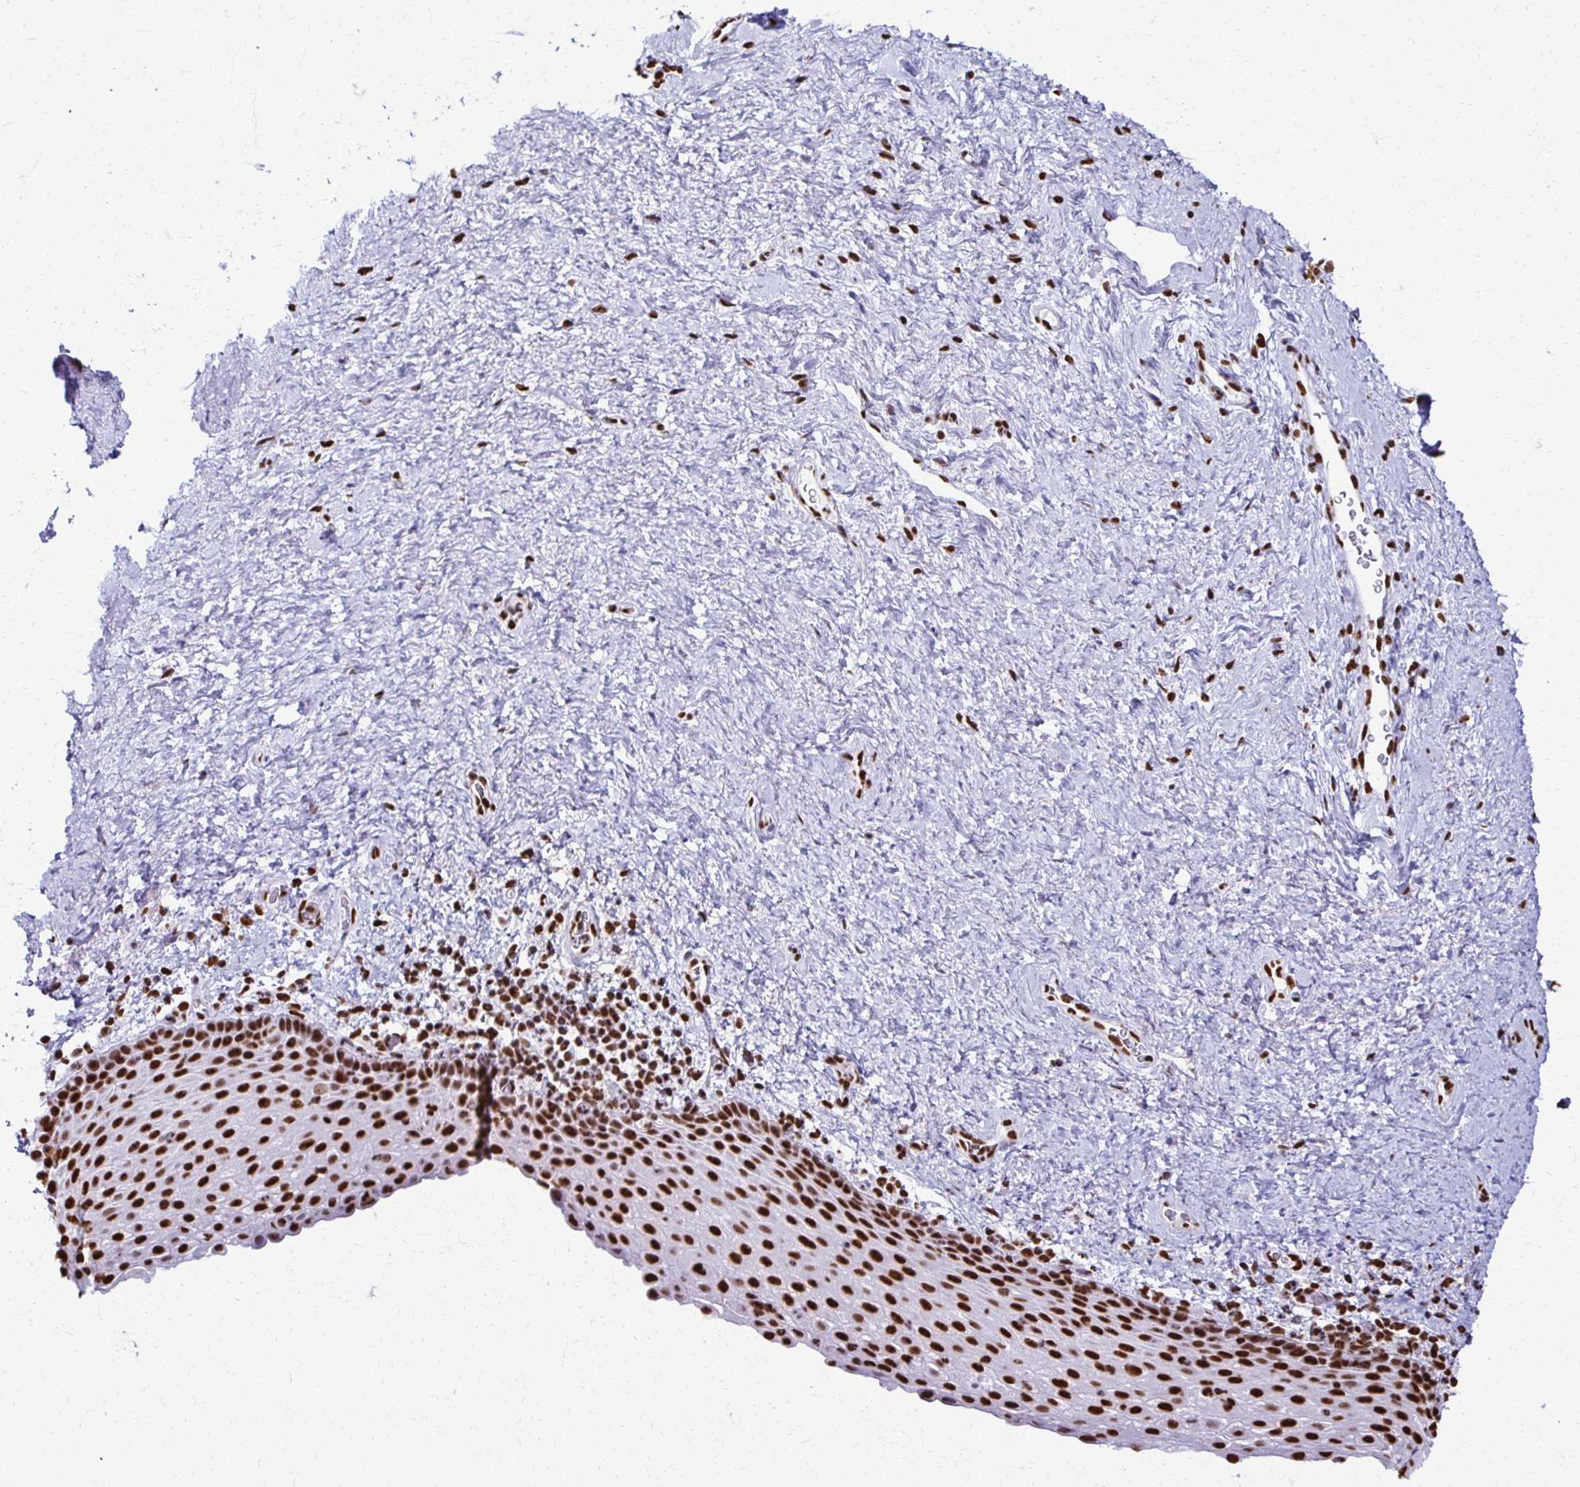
{"staining": {"intensity": "strong", "quantity": "25%-75%", "location": "nuclear"}, "tissue": "vagina", "cell_type": "Squamous epithelial cells", "image_type": "normal", "snomed": [{"axis": "morphology", "description": "Normal tissue, NOS"}, {"axis": "topography", "description": "Vagina"}], "caption": "An image of human vagina stained for a protein exhibits strong nuclear brown staining in squamous epithelial cells. (IHC, brightfield microscopy, high magnification).", "gene": "NONO", "patient": {"sex": "female", "age": 61}}